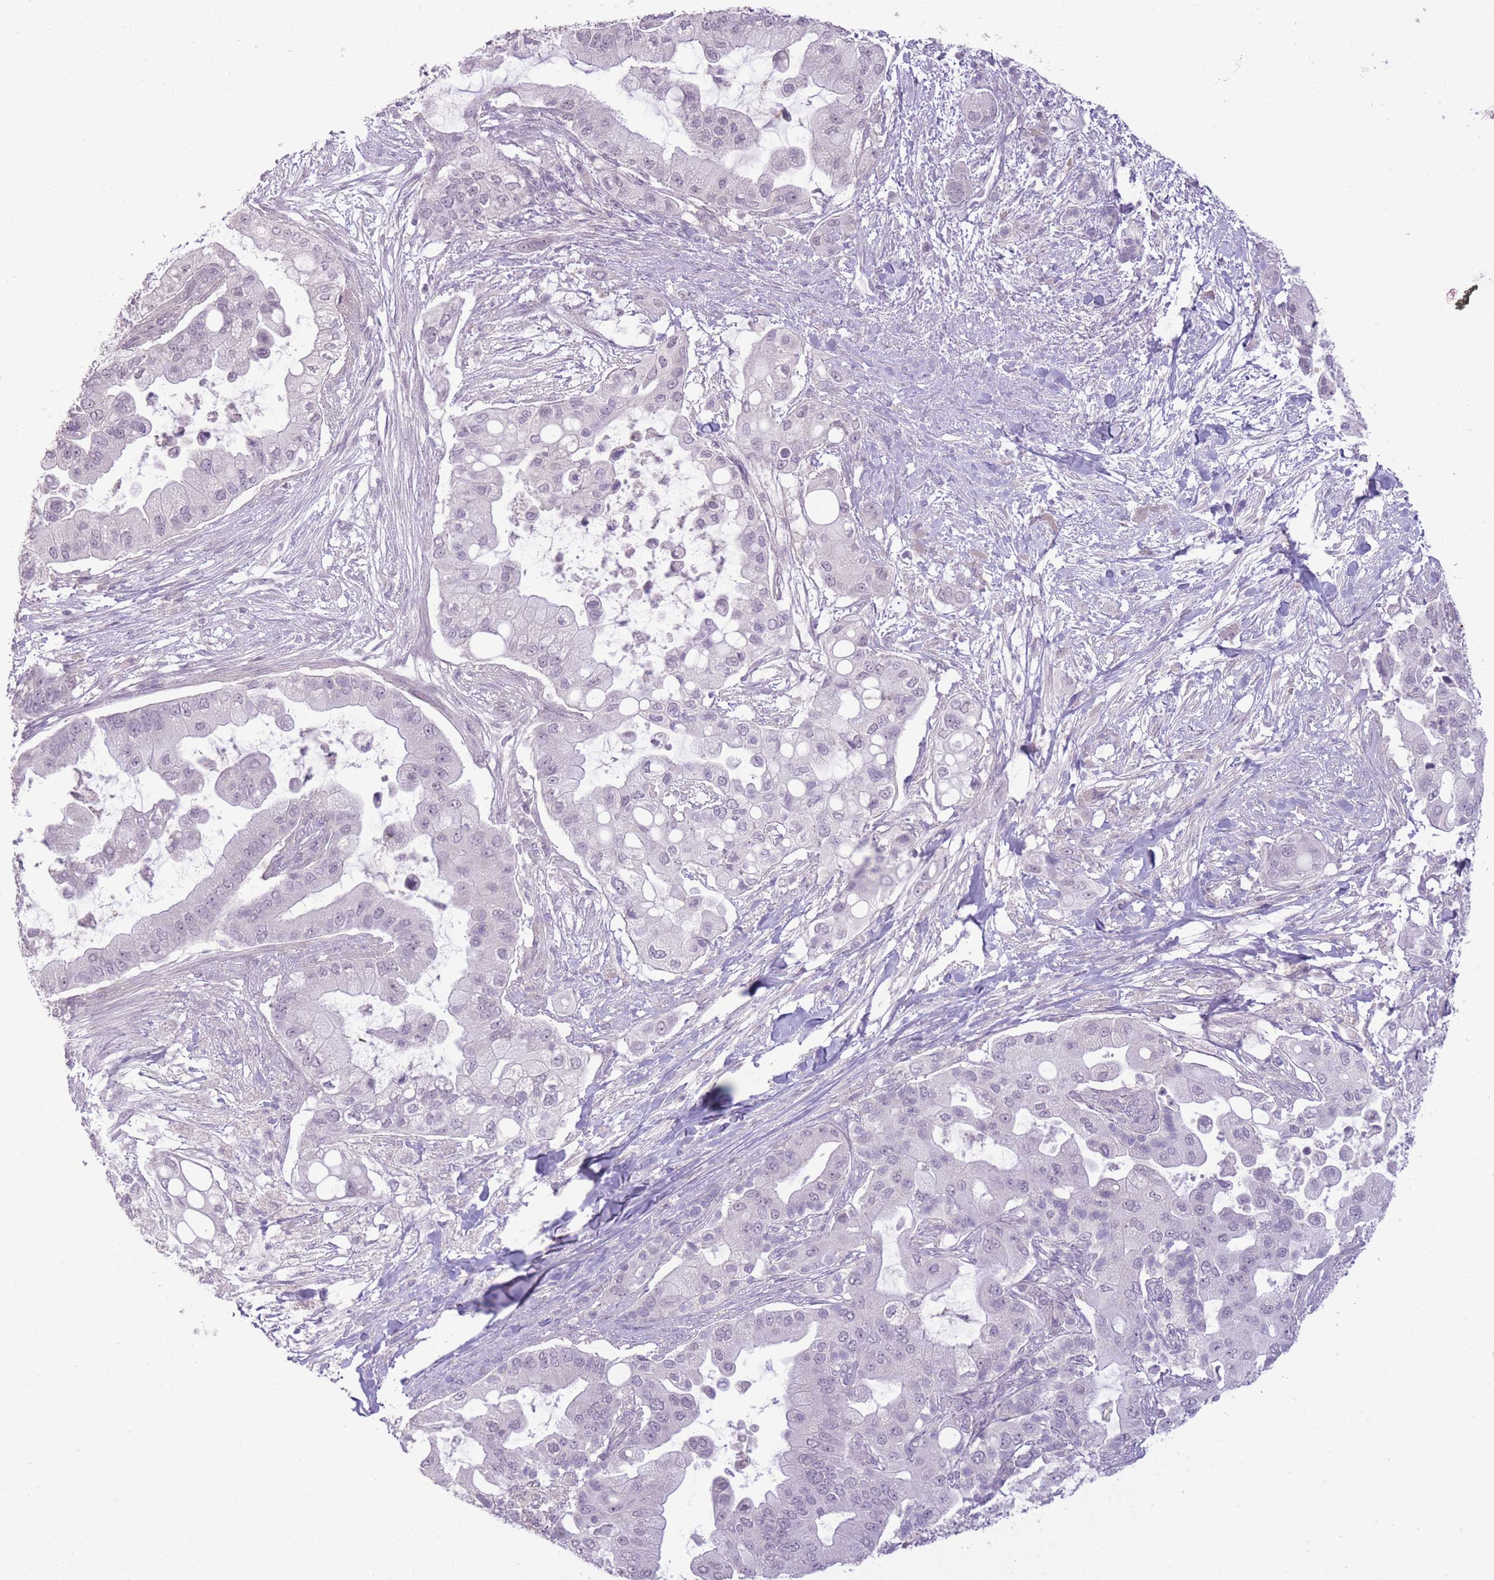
{"staining": {"intensity": "negative", "quantity": "none", "location": "none"}, "tissue": "pancreatic cancer", "cell_type": "Tumor cells", "image_type": "cancer", "snomed": [{"axis": "morphology", "description": "Adenocarcinoma, NOS"}, {"axis": "topography", "description": "Pancreas"}], "caption": "Protein analysis of pancreatic cancer reveals no significant expression in tumor cells.", "gene": "ZBTB24", "patient": {"sex": "male", "age": 57}}